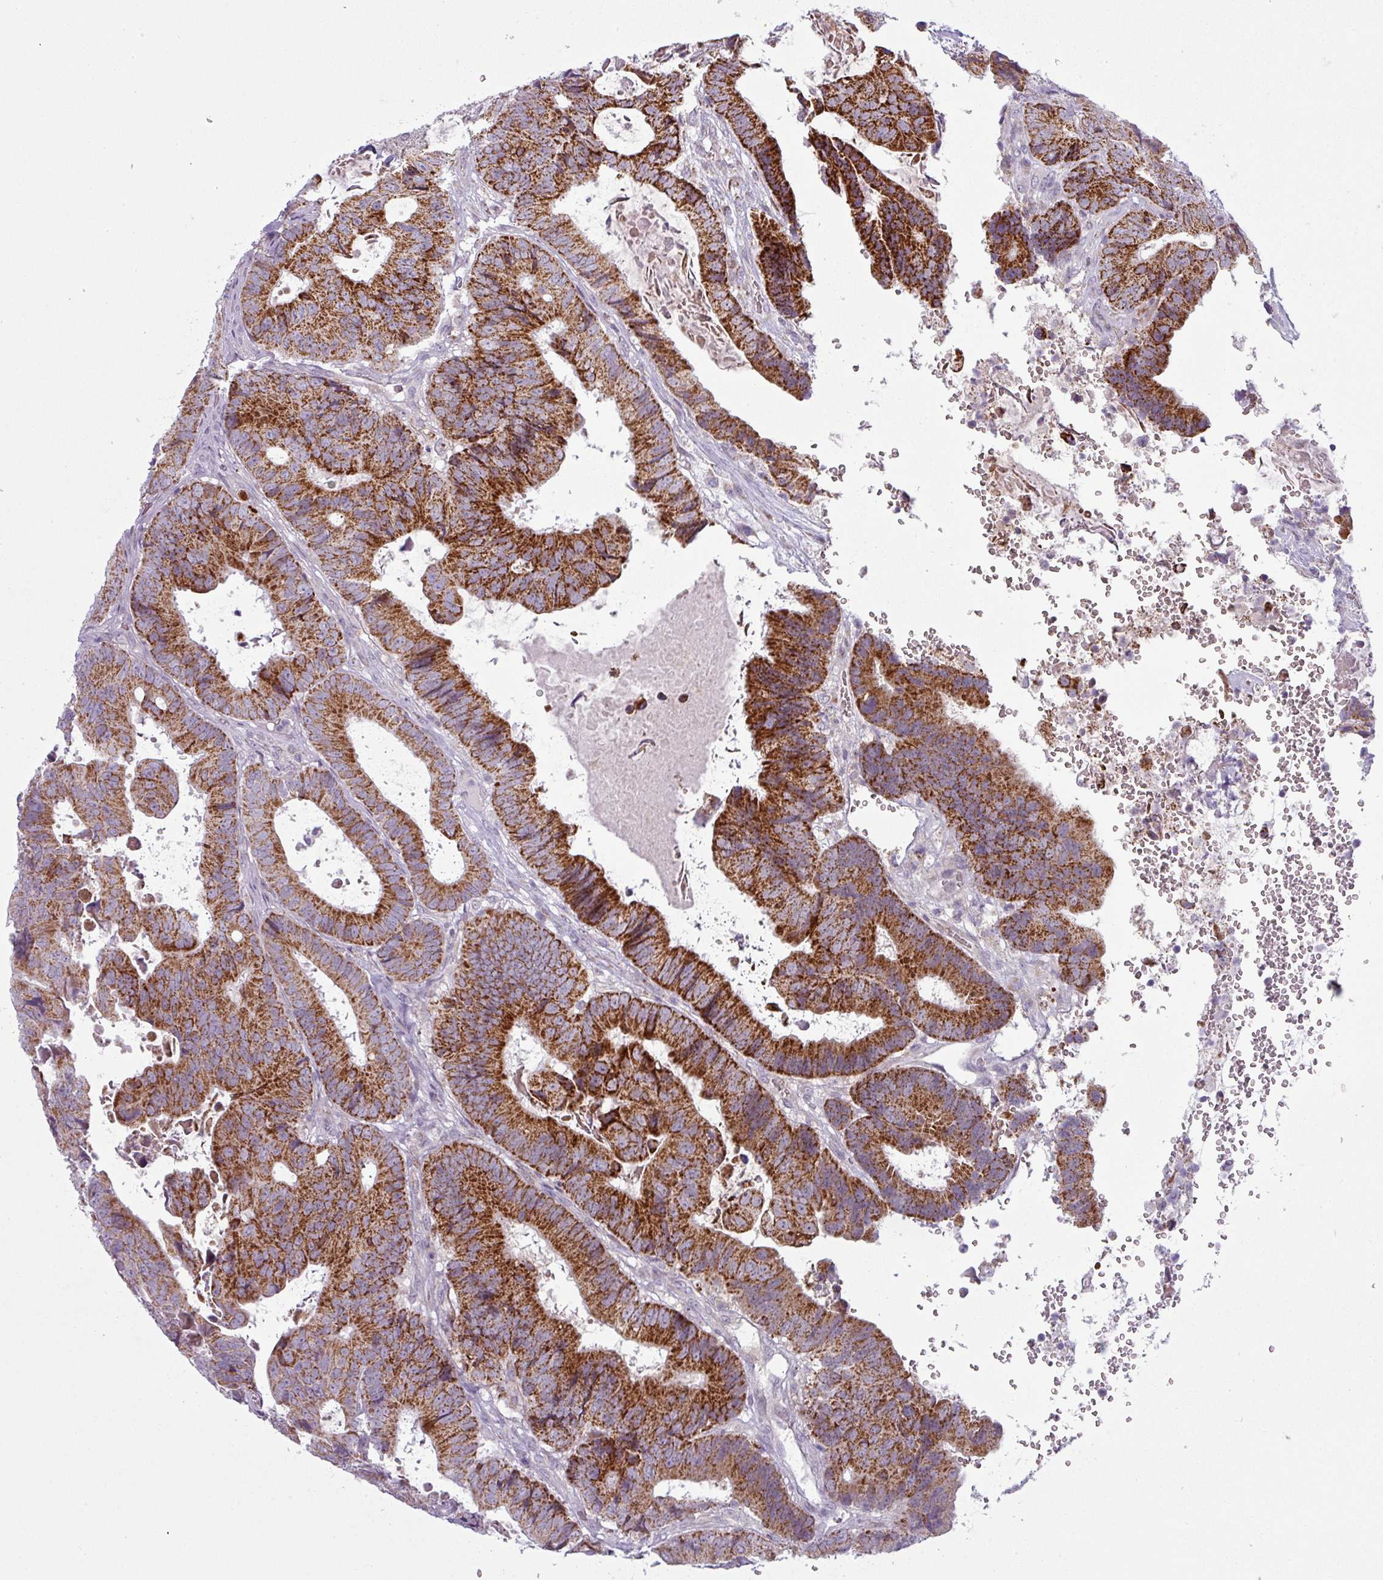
{"staining": {"intensity": "strong", "quantity": ">75%", "location": "cytoplasmic/membranous"}, "tissue": "colorectal cancer", "cell_type": "Tumor cells", "image_type": "cancer", "snomed": [{"axis": "morphology", "description": "Adenocarcinoma, NOS"}, {"axis": "topography", "description": "Colon"}], "caption": "Human colorectal cancer stained for a protein (brown) displays strong cytoplasmic/membranous positive expression in about >75% of tumor cells.", "gene": "ZNF615", "patient": {"sex": "male", "age": 85}}